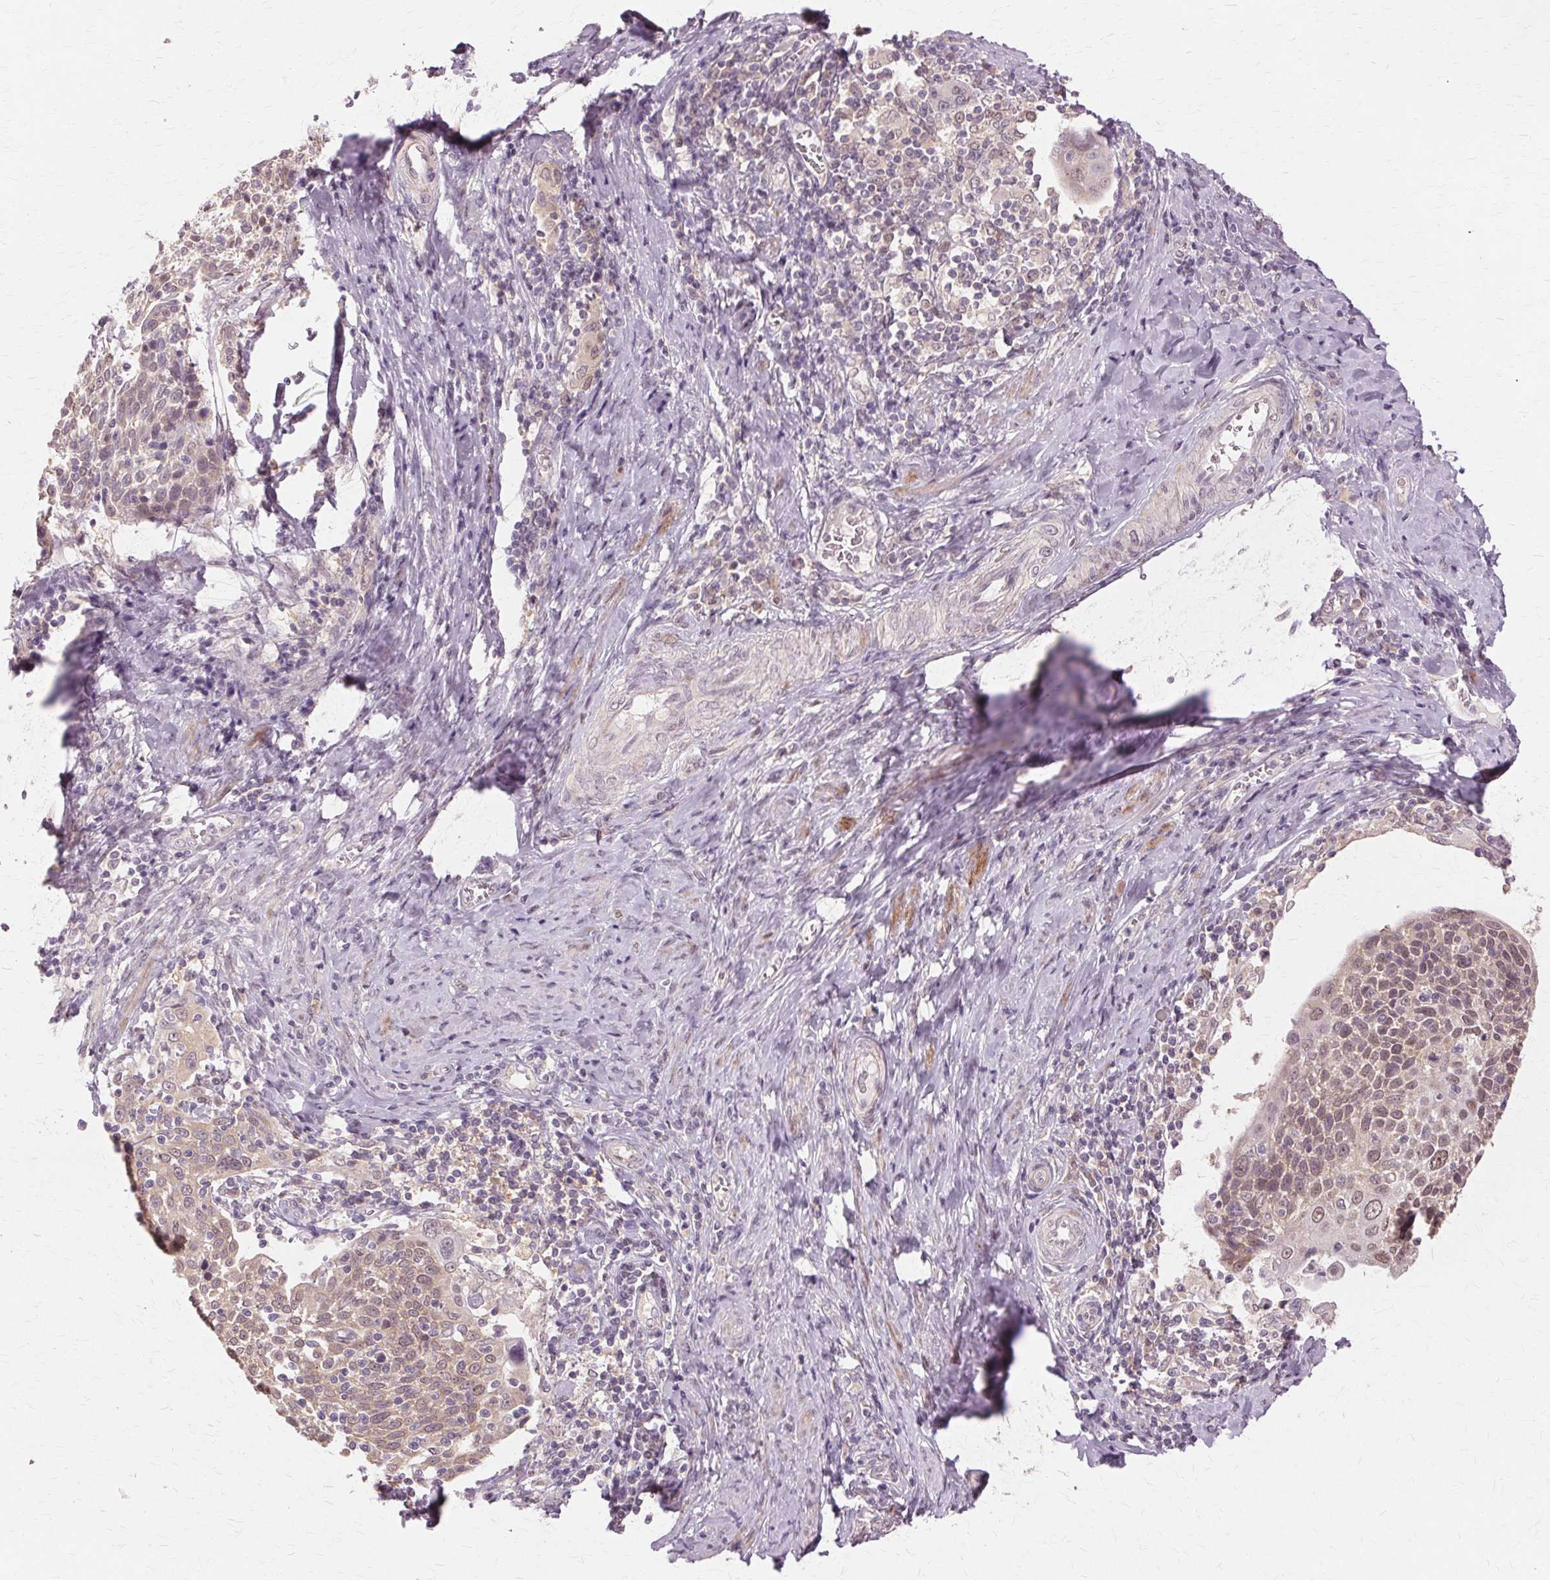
{"staining": {"intensity": "weak", "quantity": ">75%", "location": "cytoplasmic/membranous,nuclear"}, "tissue": "cervical cancer", "cell_type": "Tumor cells", "image_type": "cancer", "snomed": [{"axis": "morphology", "description": "Squamous cell carcinoma, NOS"}, {"axis": "topography", "description": "Cervix"}], "caption": "A histopathology image showing weak cytoplasmic/membranous and nuclear expression in approximately >75% of tumor cells in squamous cell carcinoma (cervical), as visualized by brown immunohistochemical staining.", "gene": "PRMT5", "patient": {"sex": "female", "age": 61}}